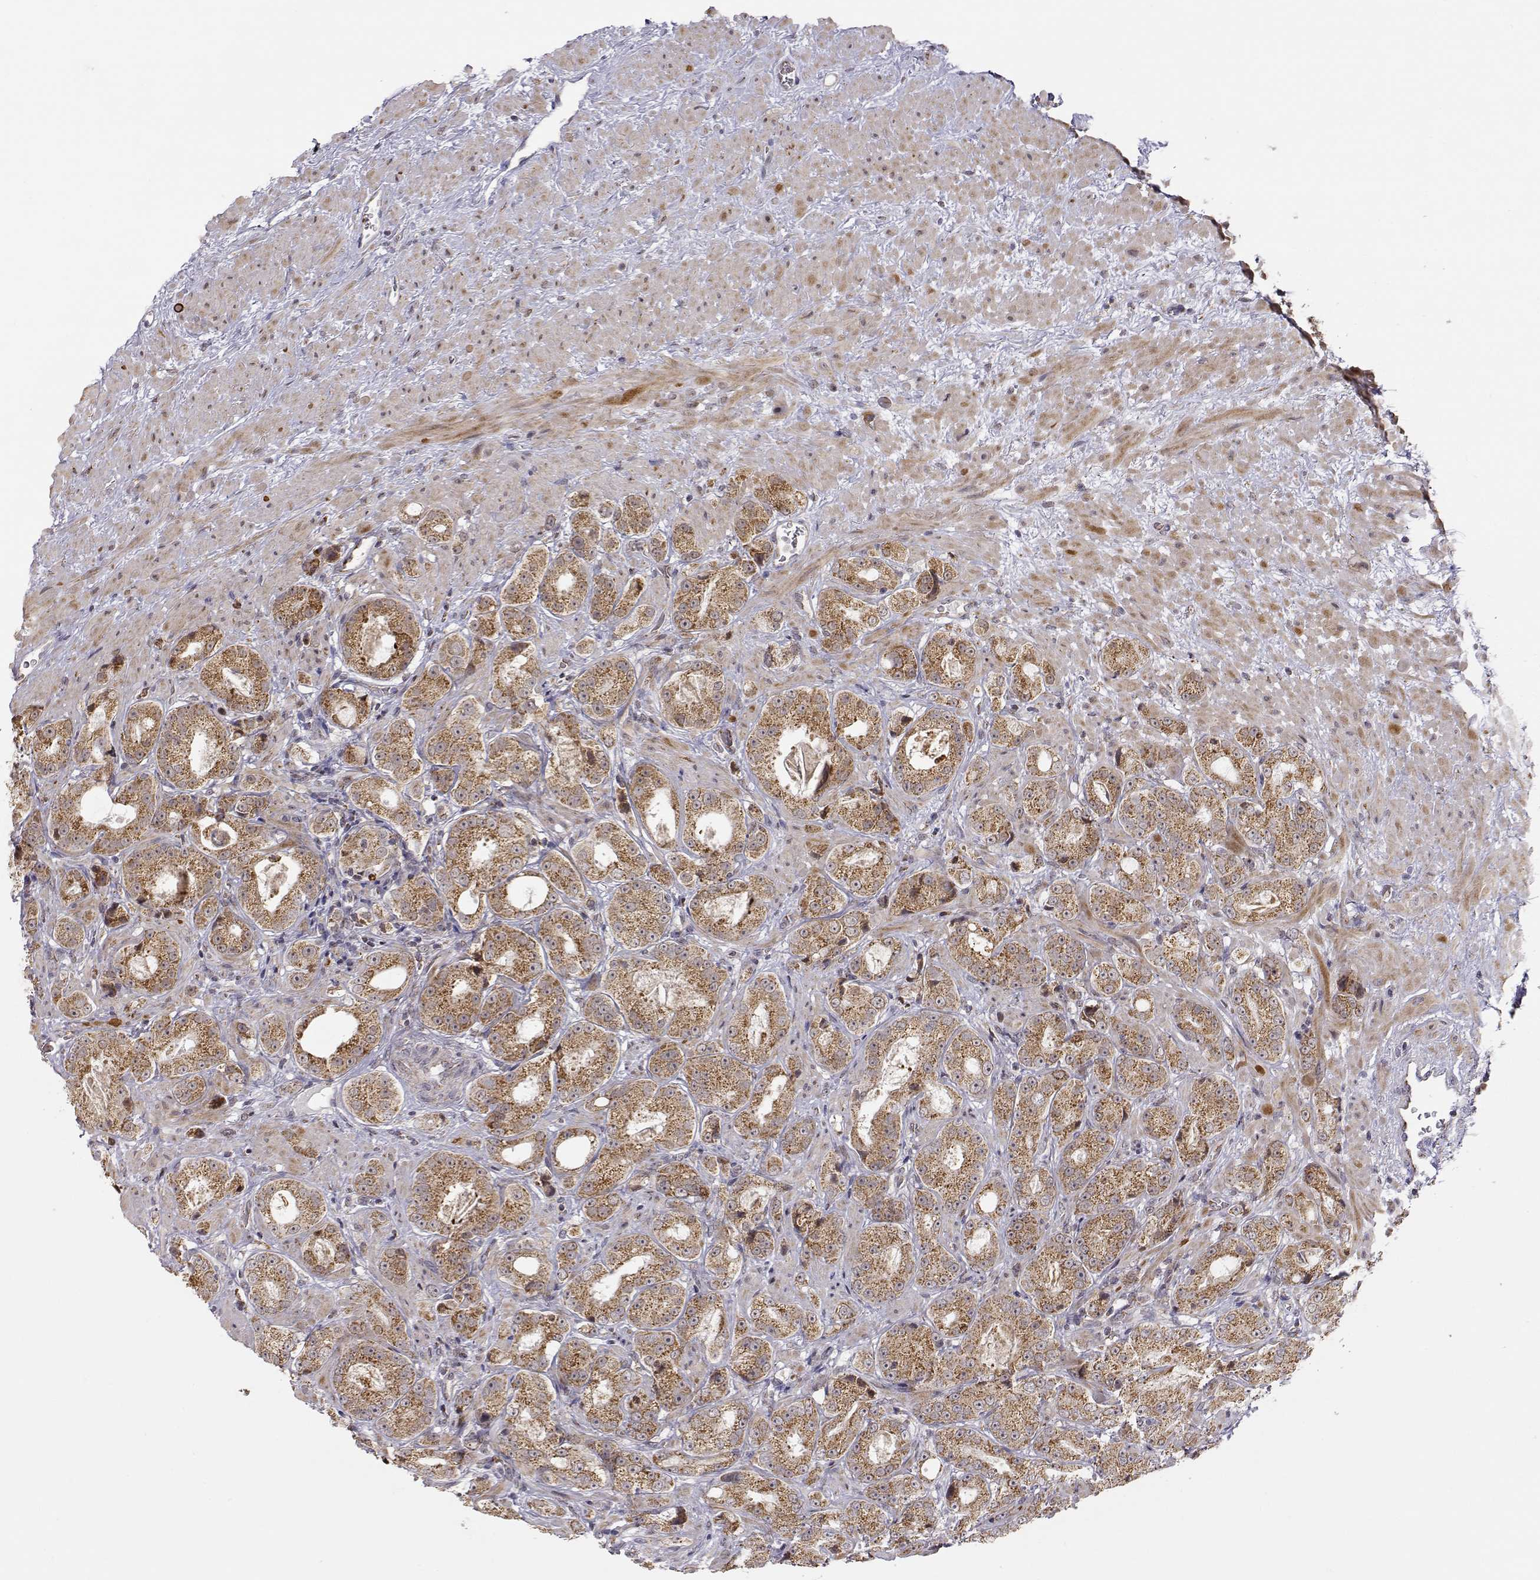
{"staining": {"intensity": "moderate", "quantity": "25%-75%", "location": "cytoplasmic/membranous"}, "tissue": "prostate cancer", "cell_type": "Tumor cells", "image_type": "cancer", "snomed": [{"axis": "morphology", "description": "Normal tissue, NOS"}, {"axis": "morphology", "description": "Adenocarcinoma, High grade"}, {"axis": "topography", "description": "Prostate"}], "caption": "This is a micrograph of IHC staining of prostate cancer (adenocarcinoma (high-grade)), which shows moderate staining in the cytoplasmic/membranous of tumor cells.", "gene": "EXOG", "patient": {"sex": "male", "age": 83}}